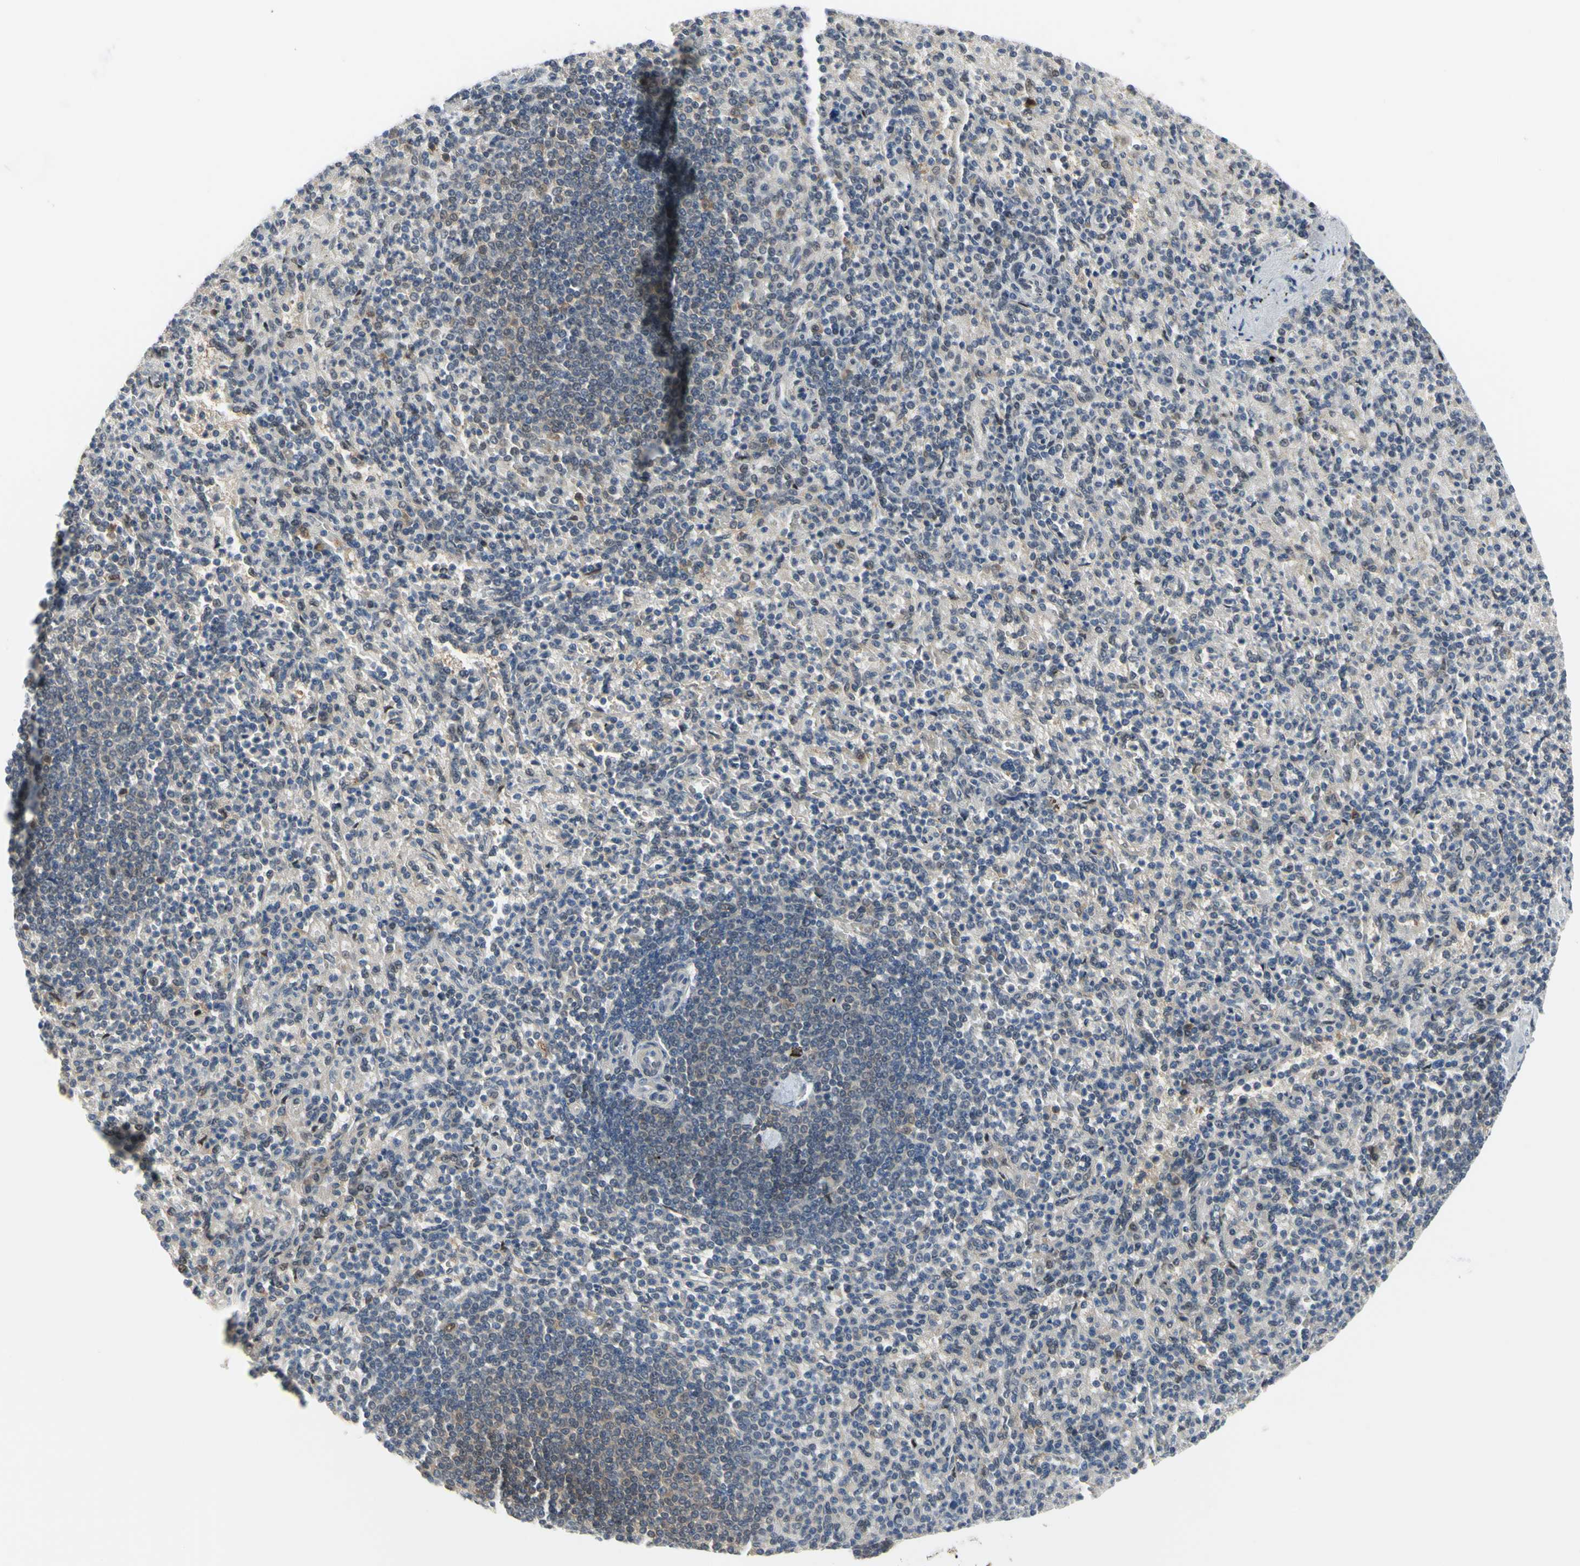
{"staining": {"intensity": "weak", "quantity": "<25%", "location": "nuclear"}, "tissue": "spleen", "cell_type": "Cells in red pulp", "image_type": "normal", "snomed": [{"axis": "morphology", "description": "Normal tissue, NOS"}, {"axis": "topography", "description": "Spleen"}], "caption": "Protein analysis of normal spleen displays no significant expression in cells in red pulp. (DAB (3,3'-diaminobenzidine) IHC with hematoxylin counter stain).", "gene": "HSPA4", "patient": {"sex": "female", "age": 74}}